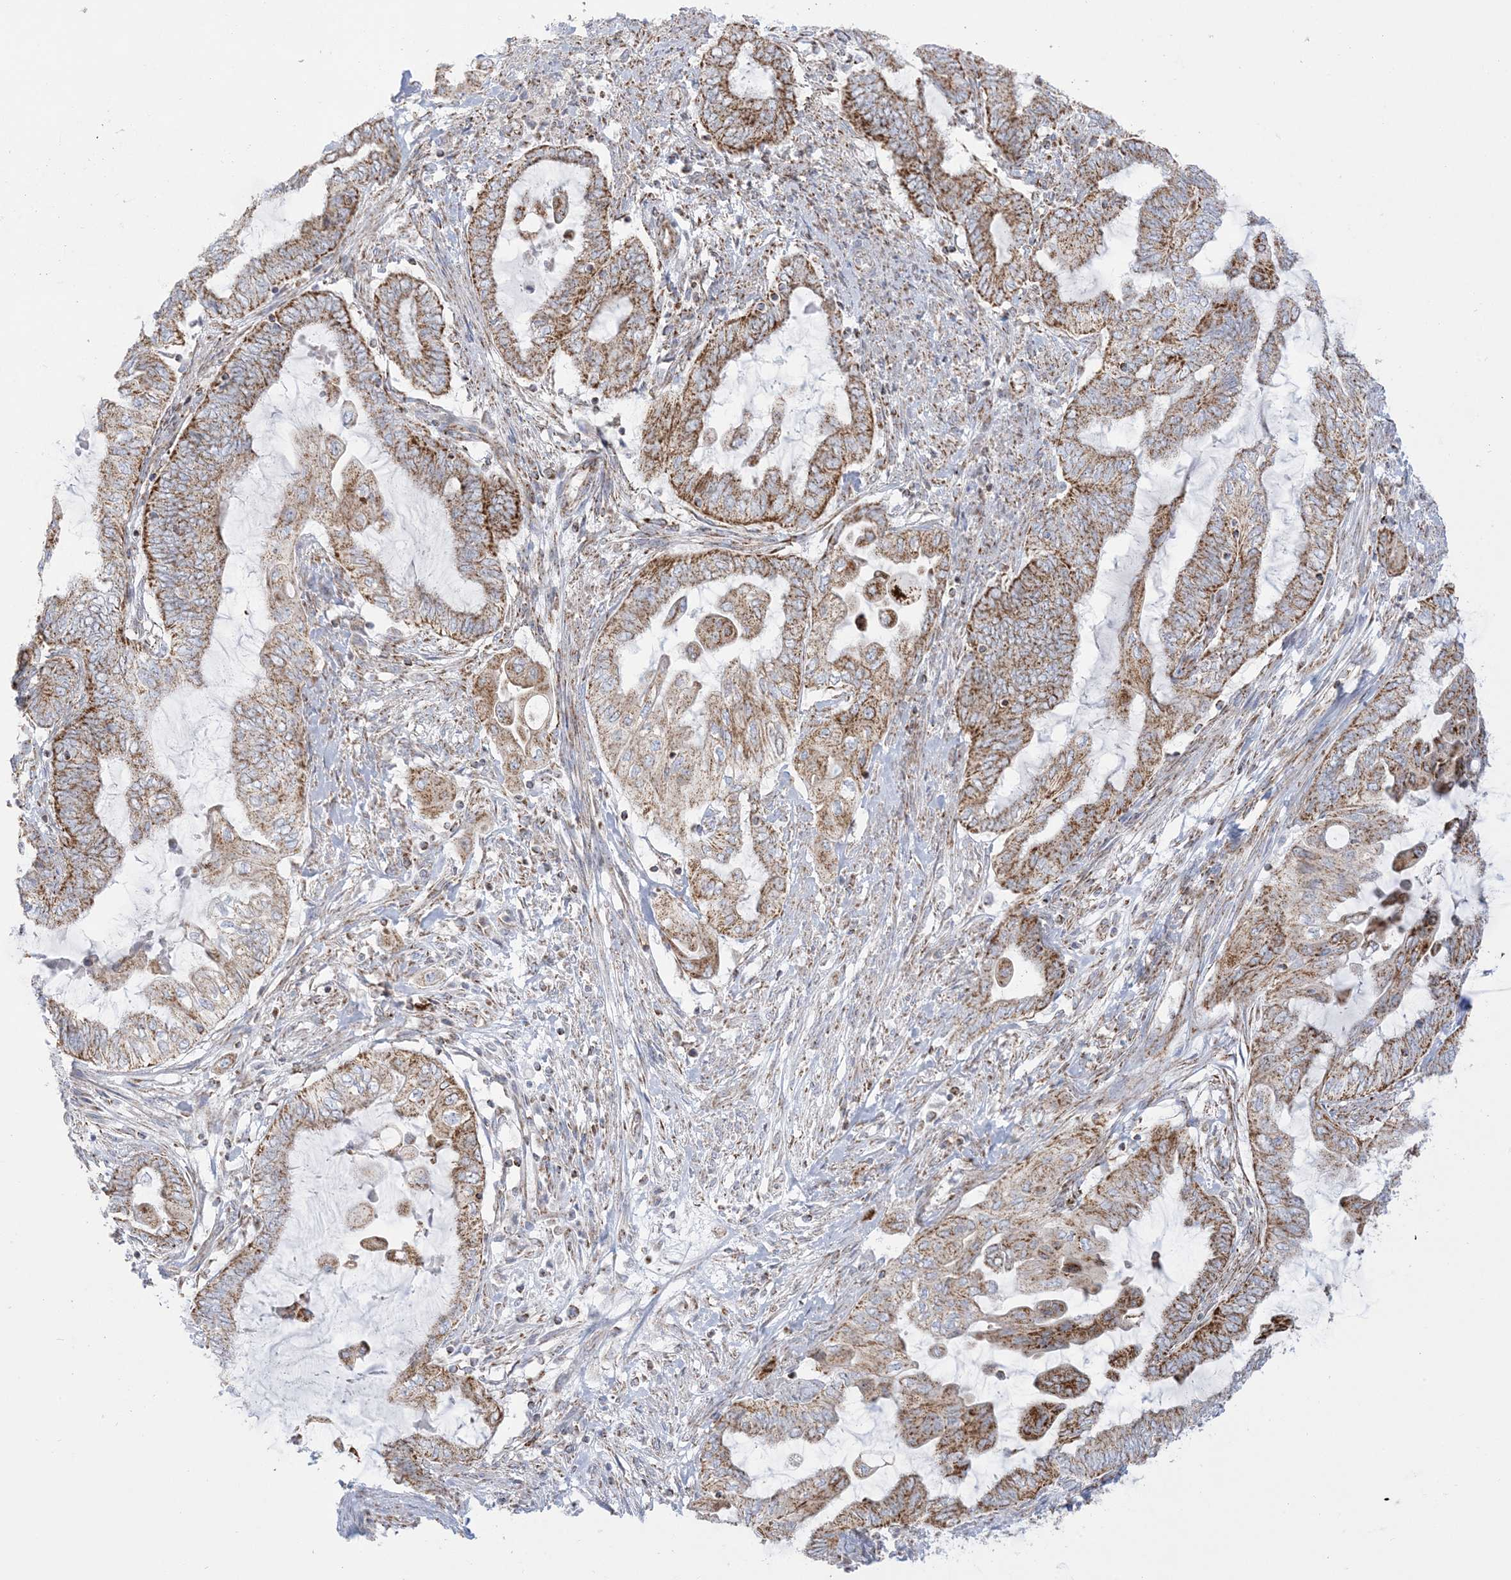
{"staining": {"intensity": "moderate", "quantity": ">75%", "location": "cytoplasmic/membranous"}, "tissue": "endometrial cancer", "cell_type": "Tumor cells", "image_type": "cancer", "snomed": [{"axis": "morphology", "description": "Adenocarcinoma, NOS"}, {"axis": "topography", "description": "Uterus"}, {"axis": "topography", "description": "Endometrium"}], "caption": "Human endometrial cancer stained with a protein marker exhibits moderate staining in tumor cells.", "gene": "MRPS36", "patient": {"sex": "female", "age": 70}}